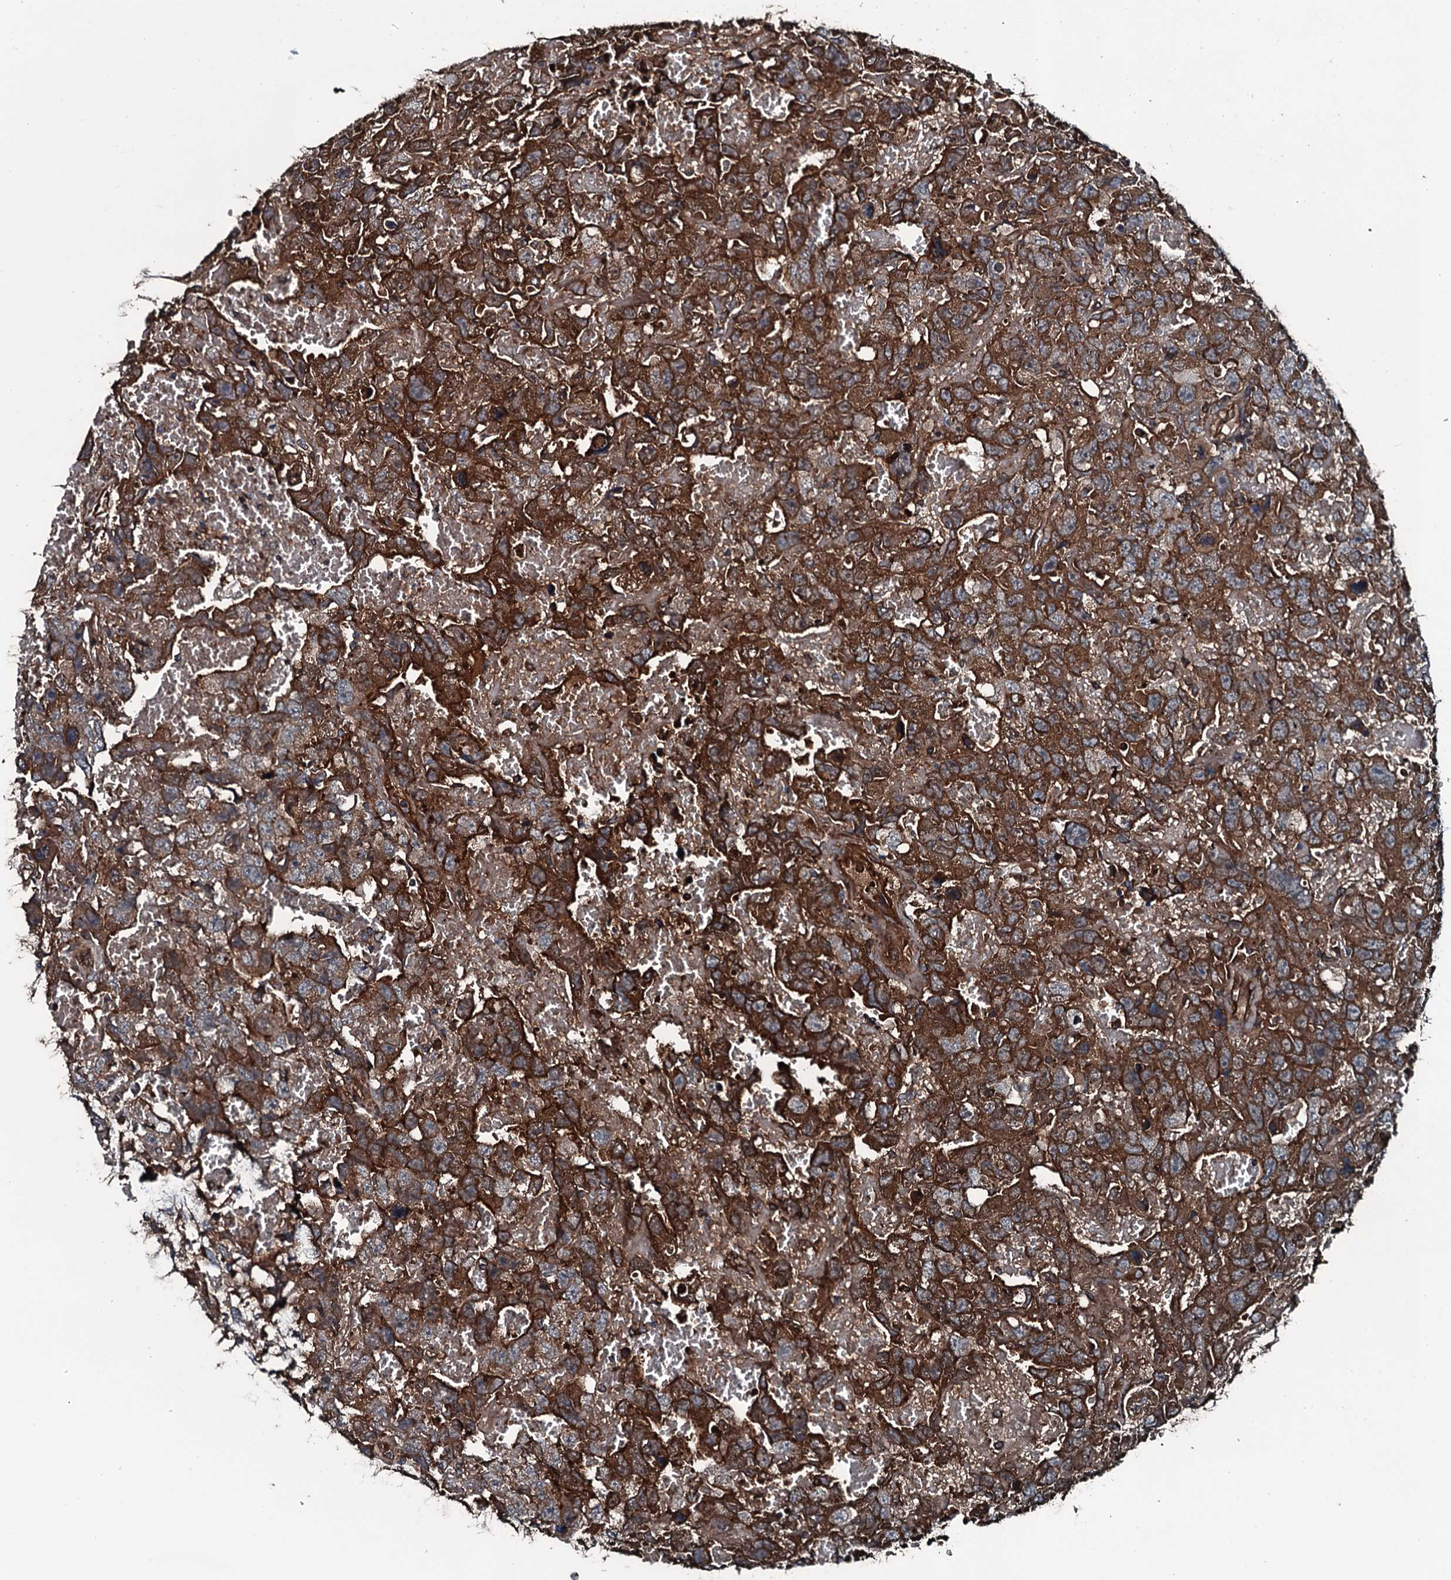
{"staining": {"intensity": "strong", "quantity": "25%-75%", "location": "cytoplasmic/membranous"}, "tissue": "testis cancer", "cell_type": "Tumor cells", "image_type": "cancer", "snomed": [{"axis": "morphology", "description": "Carcinoma, Embryonal, NOS"}, {"axis": "topography", "description": "Testis"}], "caption": "A high amount of strong cytoplasmic/membranous staining is seen in about 25%-75% of tumor cells in testis embryonal carcinoma tissue. Using DAB (brown) and hematoxylin (blue) stains, captured at high magnification using brightfield microscopy.", "gene": "TRIM7", "patient": {"sex": "male", "age": 45}}